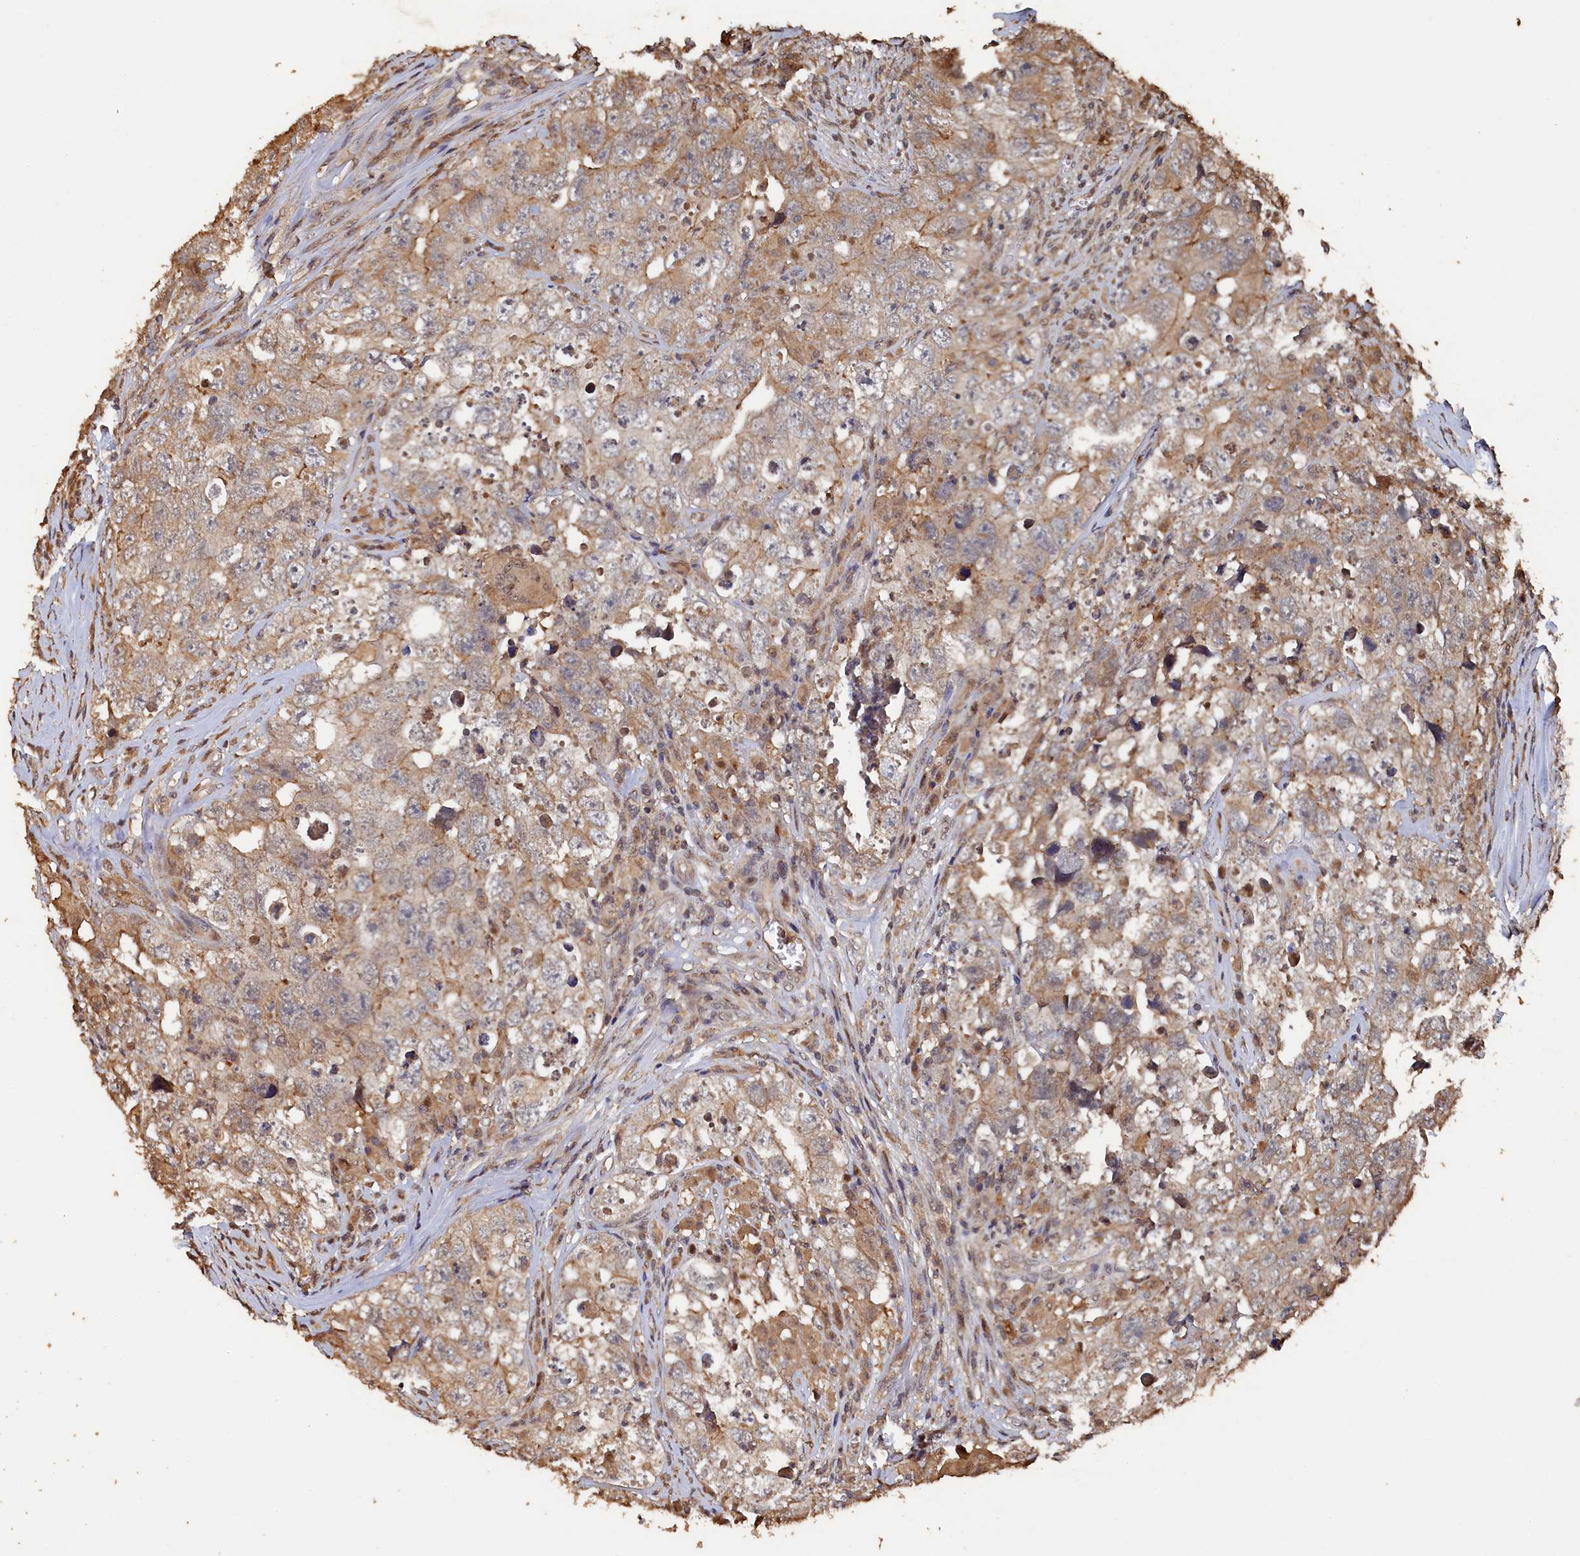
{"staining": {"intensity": "weak", "quantity": "25%-75%", "location": "cytoplasmic/membranous"}, "tissue": "testis cancer", "cell_type": "Tumor cells", "image_type": "cancer", "snomed": [{"axis": "morphology", "description": "Seminoma, NOS"}, {"axis": "morphology", "description": "Carcinoma, Embryonal, NOS"}, {"axis": "topography", "description": "Testis"}], "caption": "Immunohistochemistry (IHC) (DAB) staining of seminoma (testis) reveals weak cytoplasmic/membranous protein positivity in approximately 25%-75% of tumor cells.", "gene": "PIGN", "patient": {"sex": "male", "age": 43}}